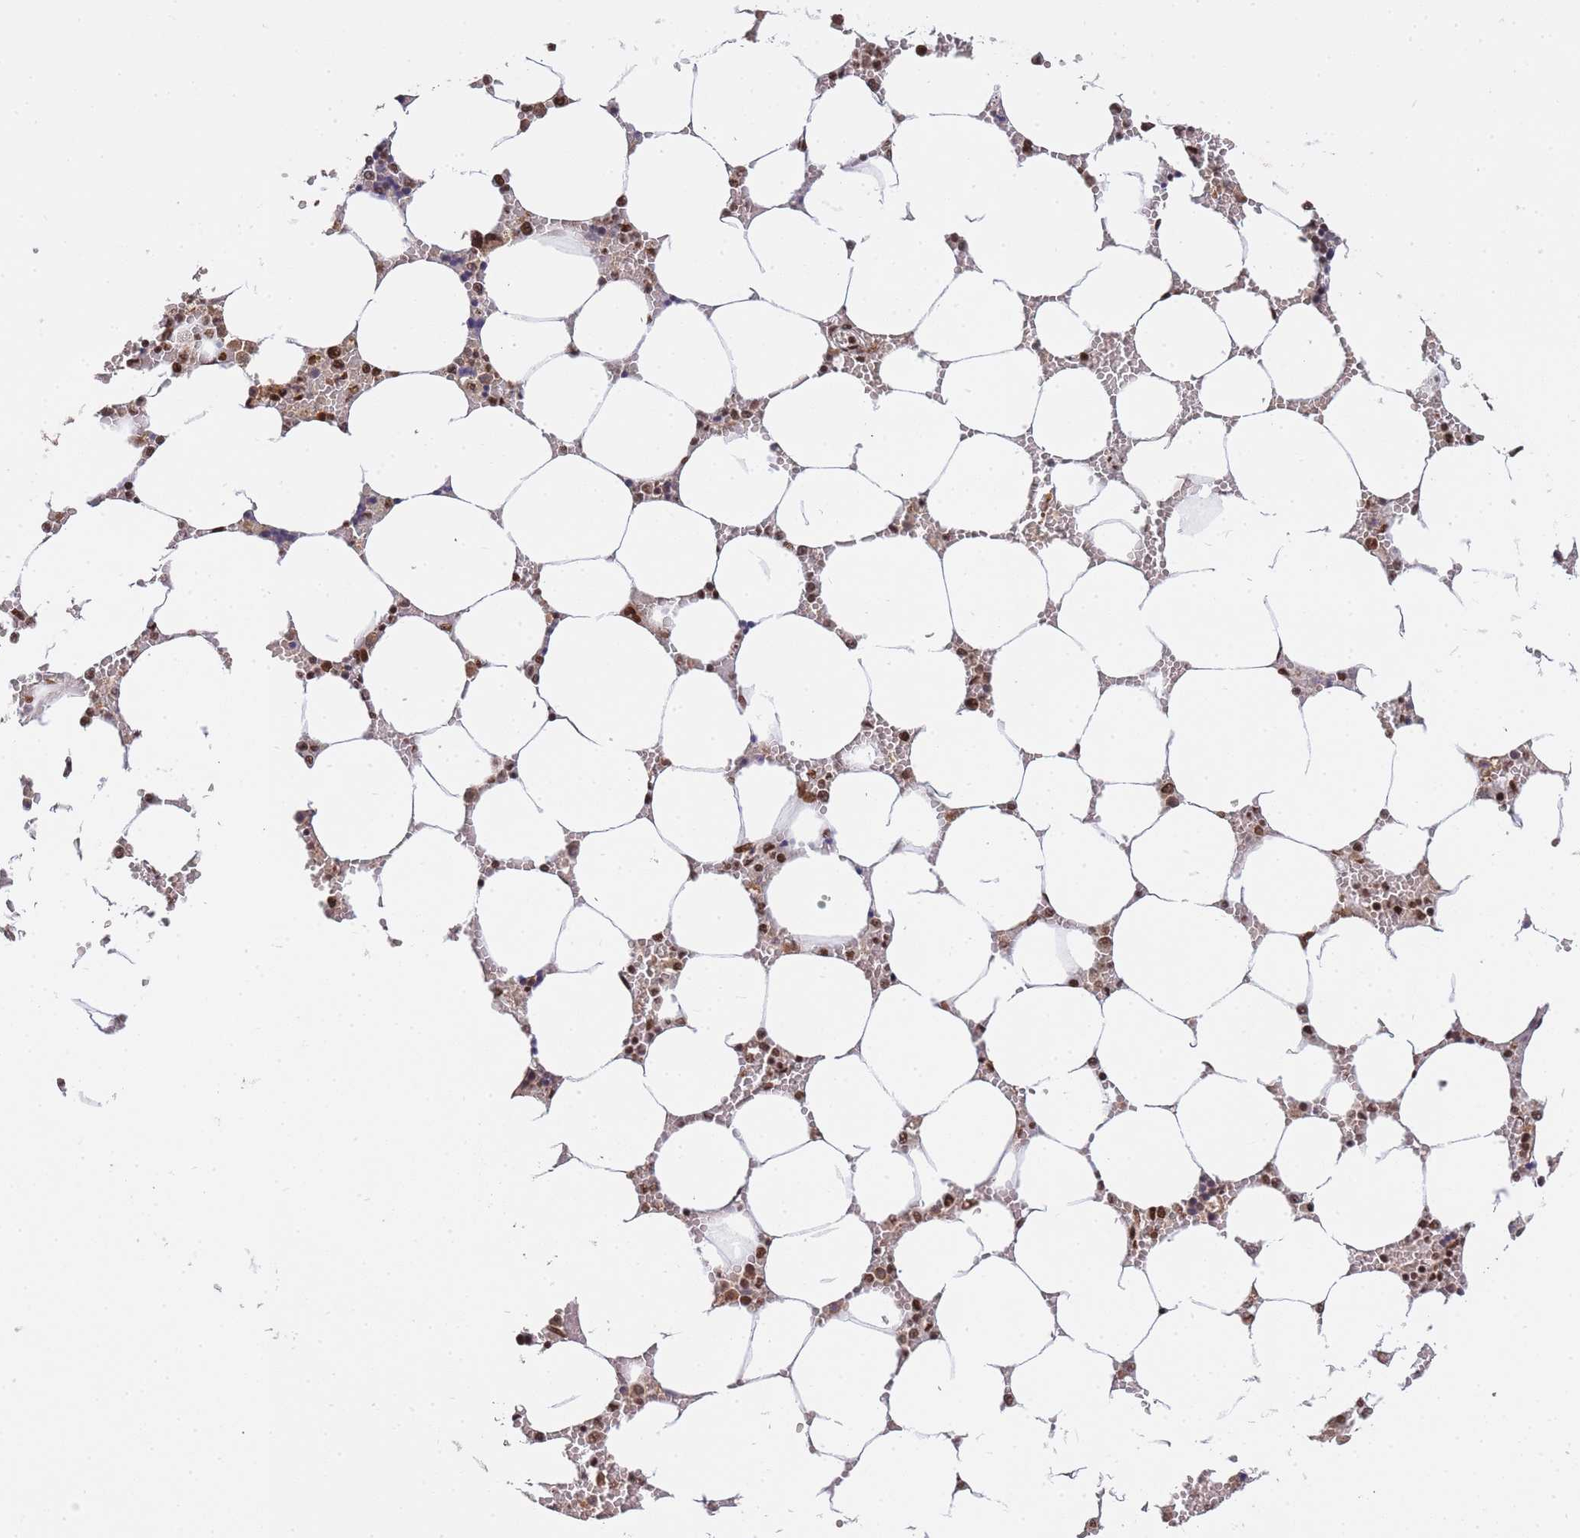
{"staining": {"intensity": "strong", "quantity": ">75%", "location": "nuclear"}, "tissue": "bone marrow", "cell_type": "Hematopoietic cells", "image_type": "normal", "snomed": [{"axis": "morphology", "description": "Normal tissue, NOS"}, {"axis": "topography", "description": "Bone marrow"}], "caption": "Immunohistochemistry (IHC) staining of normal bone marrow, which demonstrates high levels of strong nuclear staining in approximately >75% of hematopoietic cells indicating strong nuclear protein expression. The staining was performed using DAB (3,3'-diaminobenzidine) (brown) for protein detection and nuclei were counterstained in hematoxylin (blue).", "gene": "PRKDC", "patient": {"sex": "male", "age": 64}}